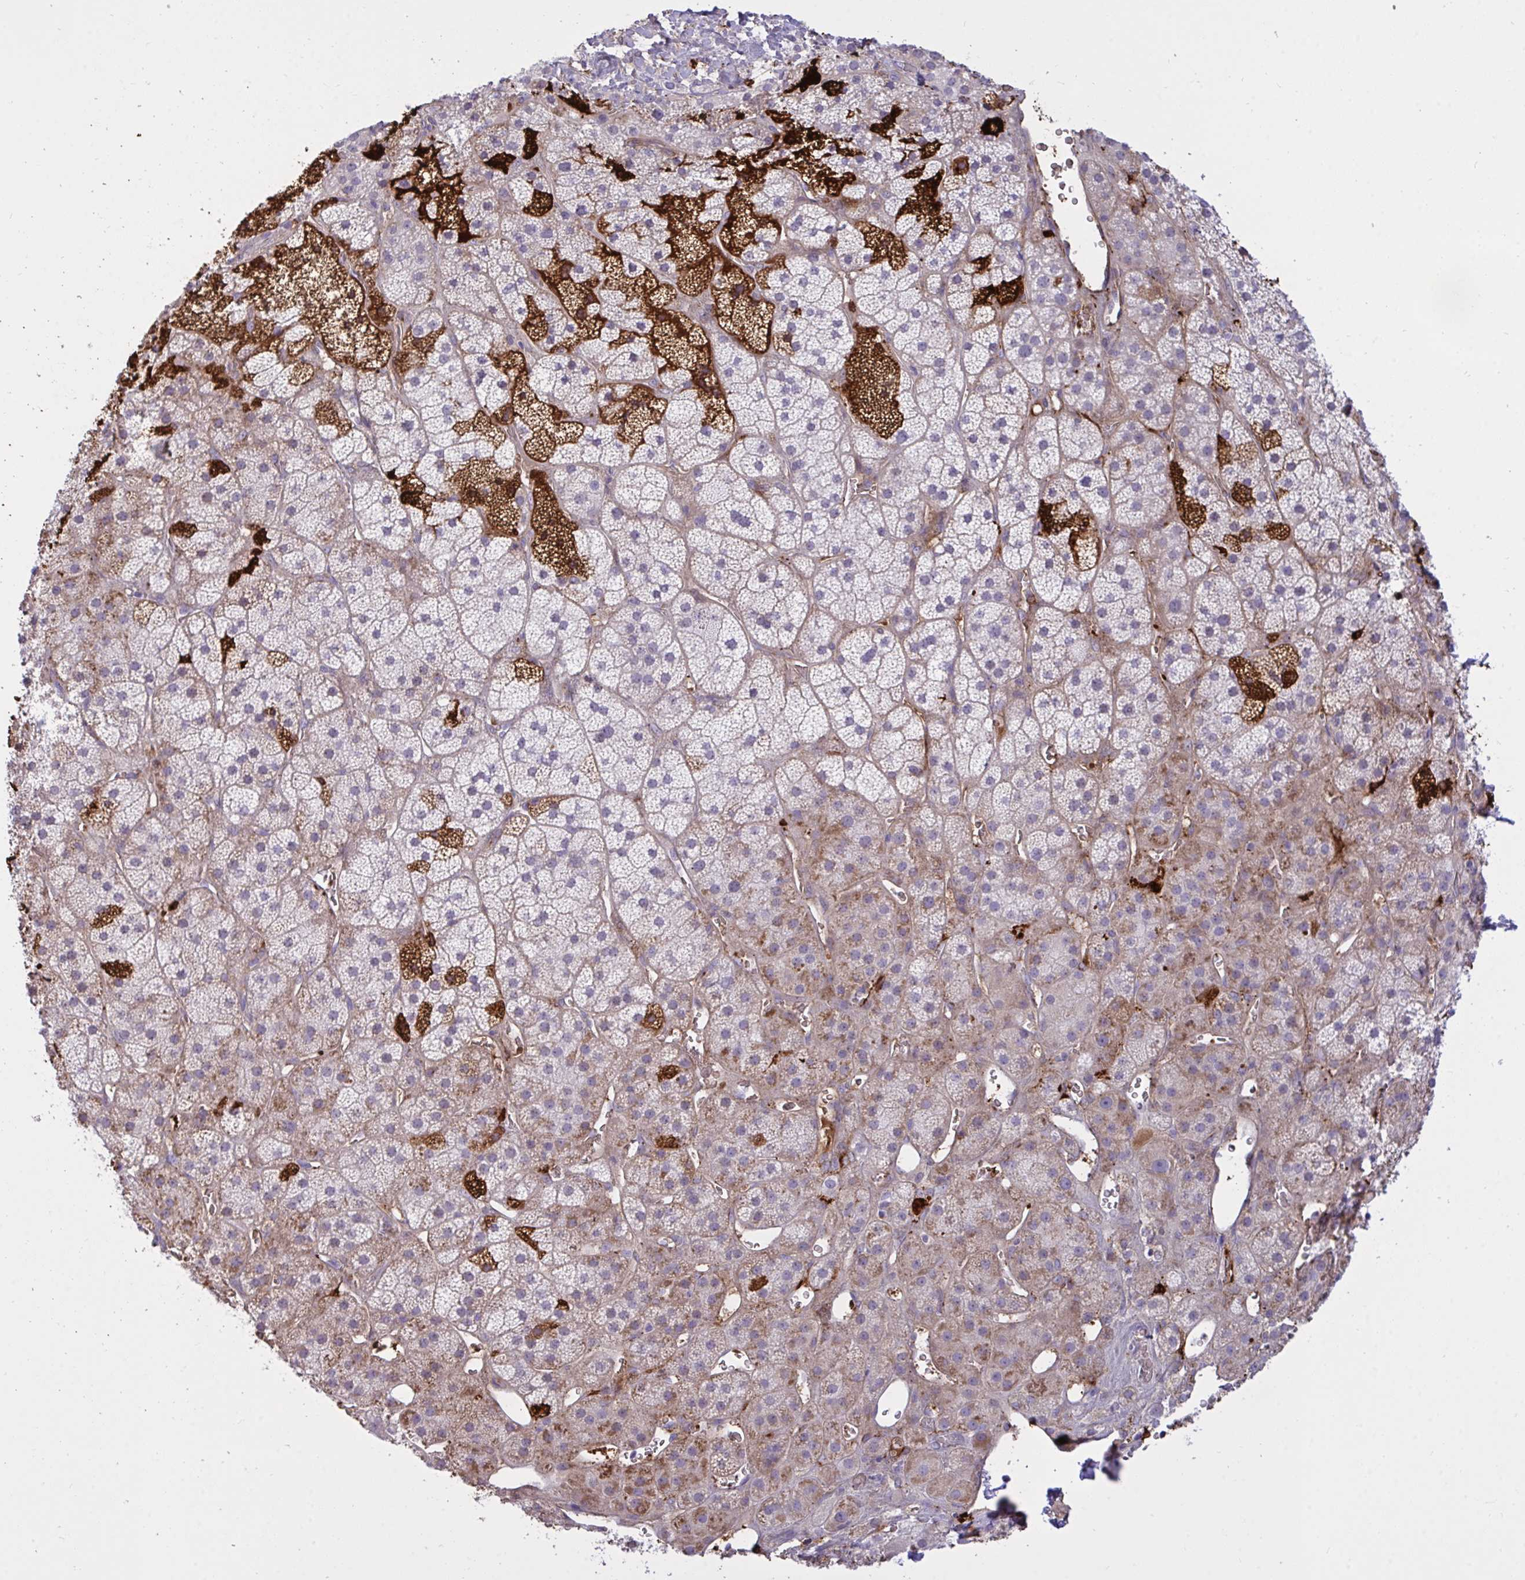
{"staining": {"intensity": "strong", "quantity": "<25%", "location": "cytoplasmic/membranous"}, "tissue": "adrenal gland", "cell_type": "Glandular cells", "image_type": "normal", "snomed": [{"axis": "morphology", "description": "Normal tissue, NOS"}, {"axis": "topography", "description": "Adrenal gland"}], "caption": "An IHC micrograph of unremarkable tissue is shown. Protein staining in brown labels strong cytoplasmic/membranous positivity in adrenal gland within glandular cells.", "gene": "F2", "patient": {"sex": "male", "age": 57}}